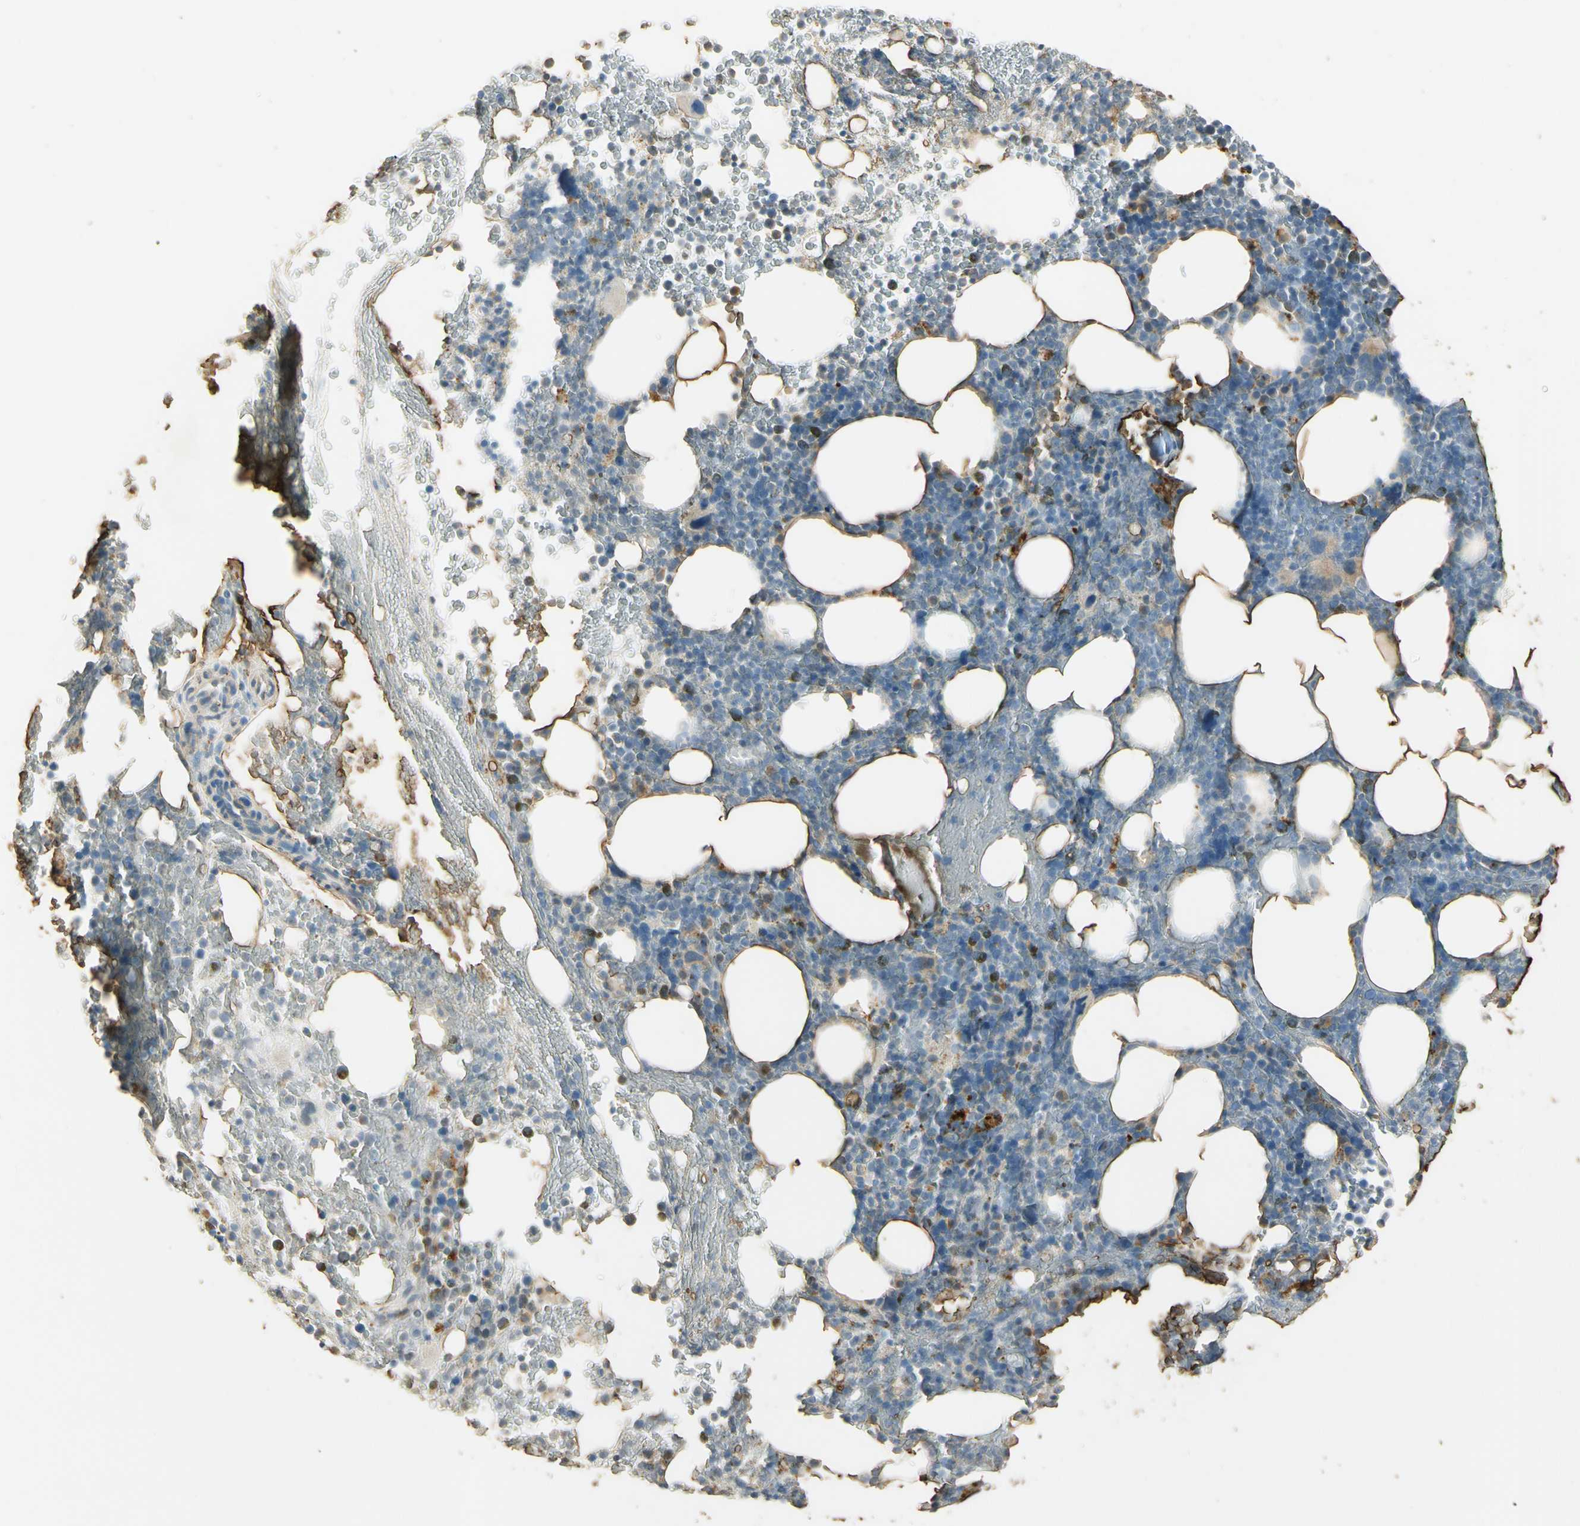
{"staining": {"intensity": "negative", "quantity": "none", "location": "none"}, "tissue": "bone marrow", "cell_type": "Hematopoietic cells", "image_type": "normal", "snomed": [{"axis": "morphology", "description": "Normal tissue, NOS"}, {"axis": "topography", "description": "Bone marrow"}], "caption": "Immunohistochemistry (IHC) of normal human bone marrow displays no staining in hematopoietic cells.", "gene": "ARHGEF17", "patient": {"sex": "female", "age": 66}}